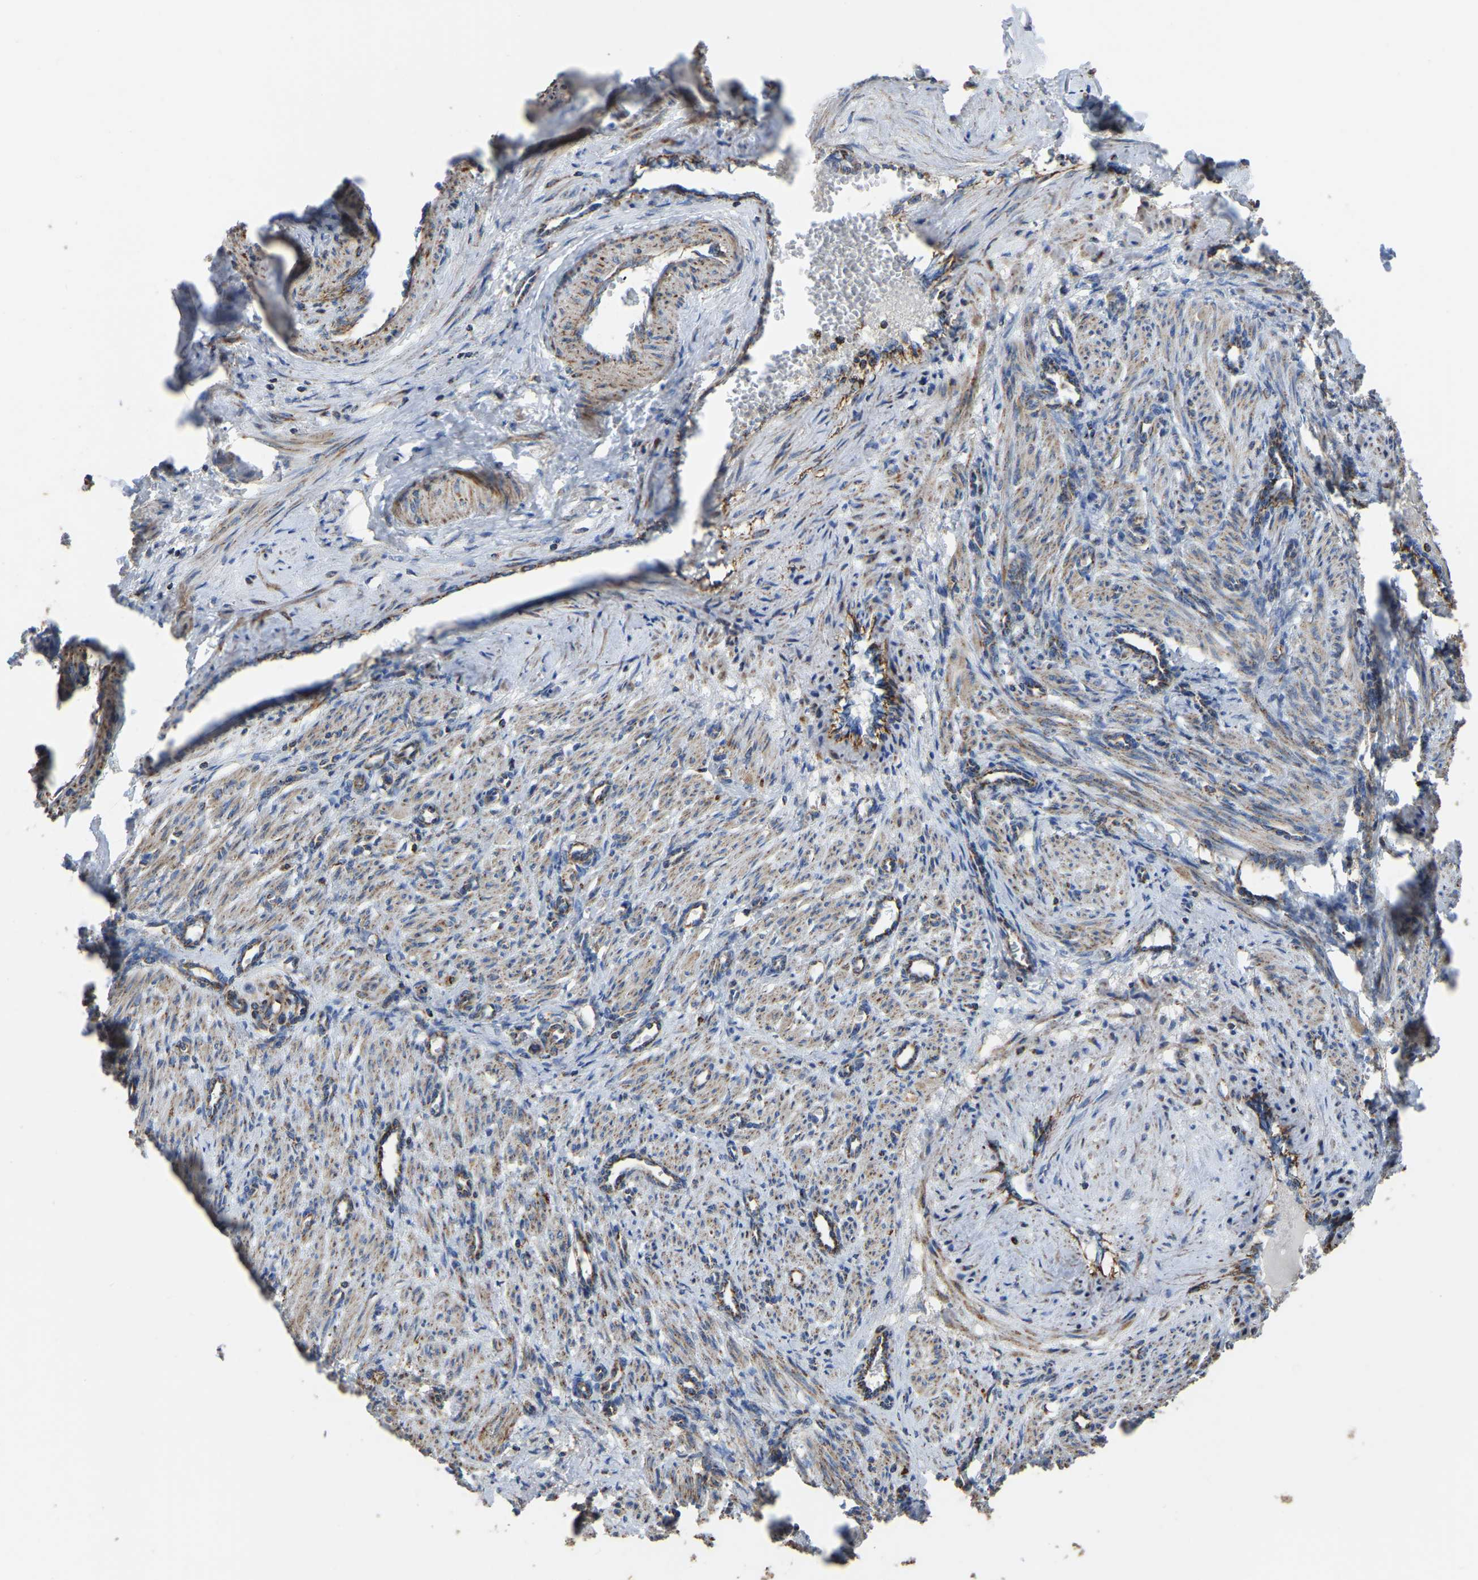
{"staining": {"intensity": "weak", "quantity": ">75%", "location": "cytoplasmic/membranous"}, "tissue": "smooth muscle", "cell_type": "Smooth muscle cells", "image_type": "normal", "snomed": [{"axis": "morphology", "description": "Normal tissue, NOS"}, {"axis": "topography", "description": "Endometrium"}], "caption": "The immunohistochemical stain highlights weak cytoplasmic/membranous positivity in smooth muscle cells of normal smooth muscle.", "gene": "ETFA", "patient": {"sex": "female", "age": 33}}